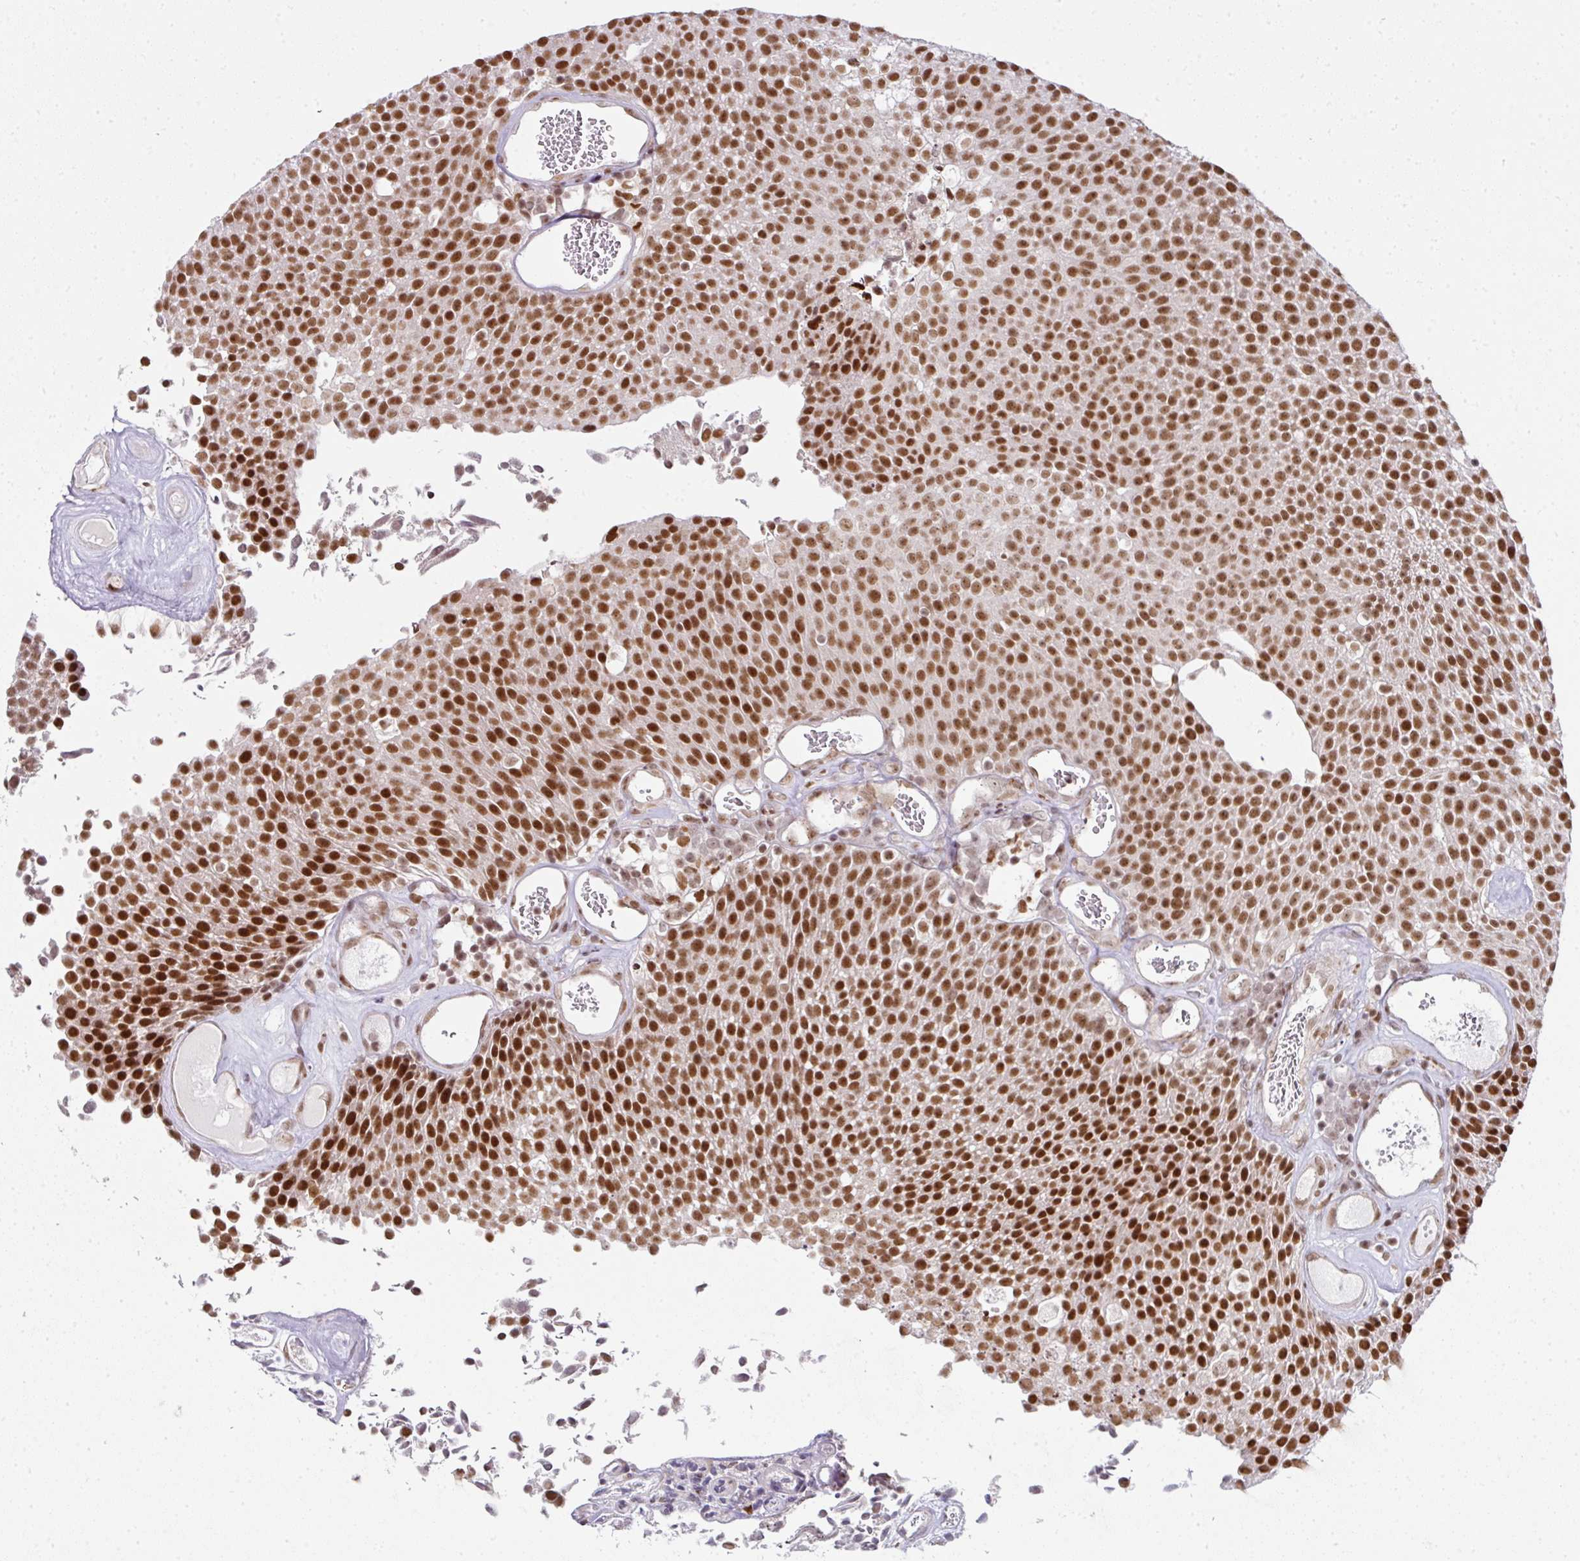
{"staining": {"intensity": "moderate", "quantity": ">75%", "location": "nuclear"}, "tissue": "urothelial cancer", "cell_type": "Tumor cells", "image_type": "cancer", "snomed": [{"axis": "morphology", "description": "Urothelial carcinoma, Low grade"}, {"axis": "topography", "description": "Urinary bladder"}], "caption": "Immunohistochemistry (IHC) of urothelial carcinoma (low-grade) reveals medium levels of moderate nuclear positivity in about >75% of tumor cells.", "gene": "NFYA", "patient": {"sex": "female", "age": 79}}